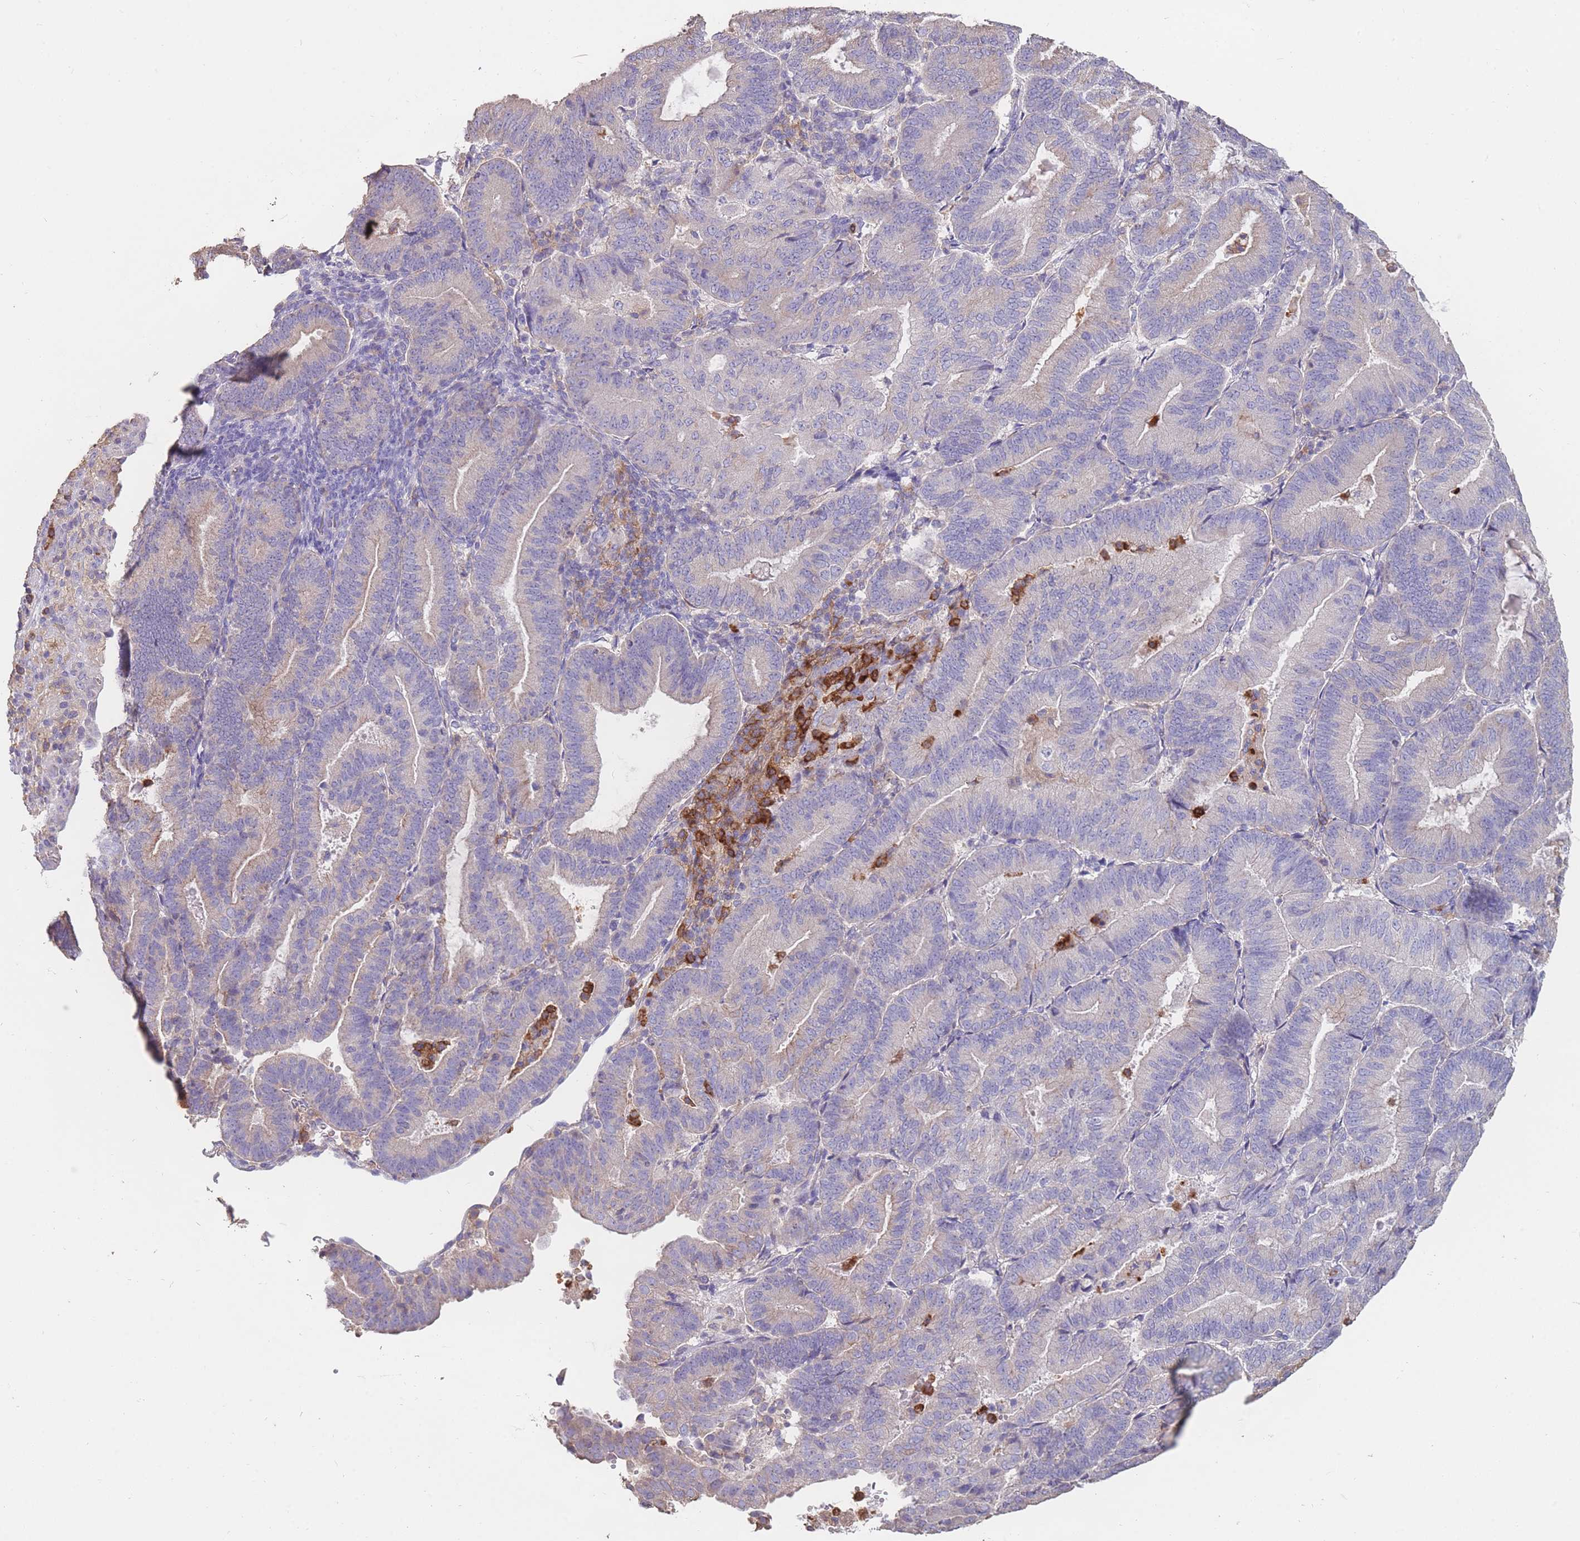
{"staining": {"intensity": "negative", "quantity": "none", "location": "none"}, "tissue": "endometrial cancer", "cell_type": "Tumor cells", "image_type": "cancer", "snomed": [{"axis": "morphology", "description": "Adenocarcinoma, NOS"}, {"axis": "topography", "description": "Endometrium"}], "caption": "This is an IHC histopathology image of human endometrial cancer (adenocarcinoma). There is no positivity in tumor cells.", "gene": "CLEC12A", "patient": {"sex": "female", "age": 70}}